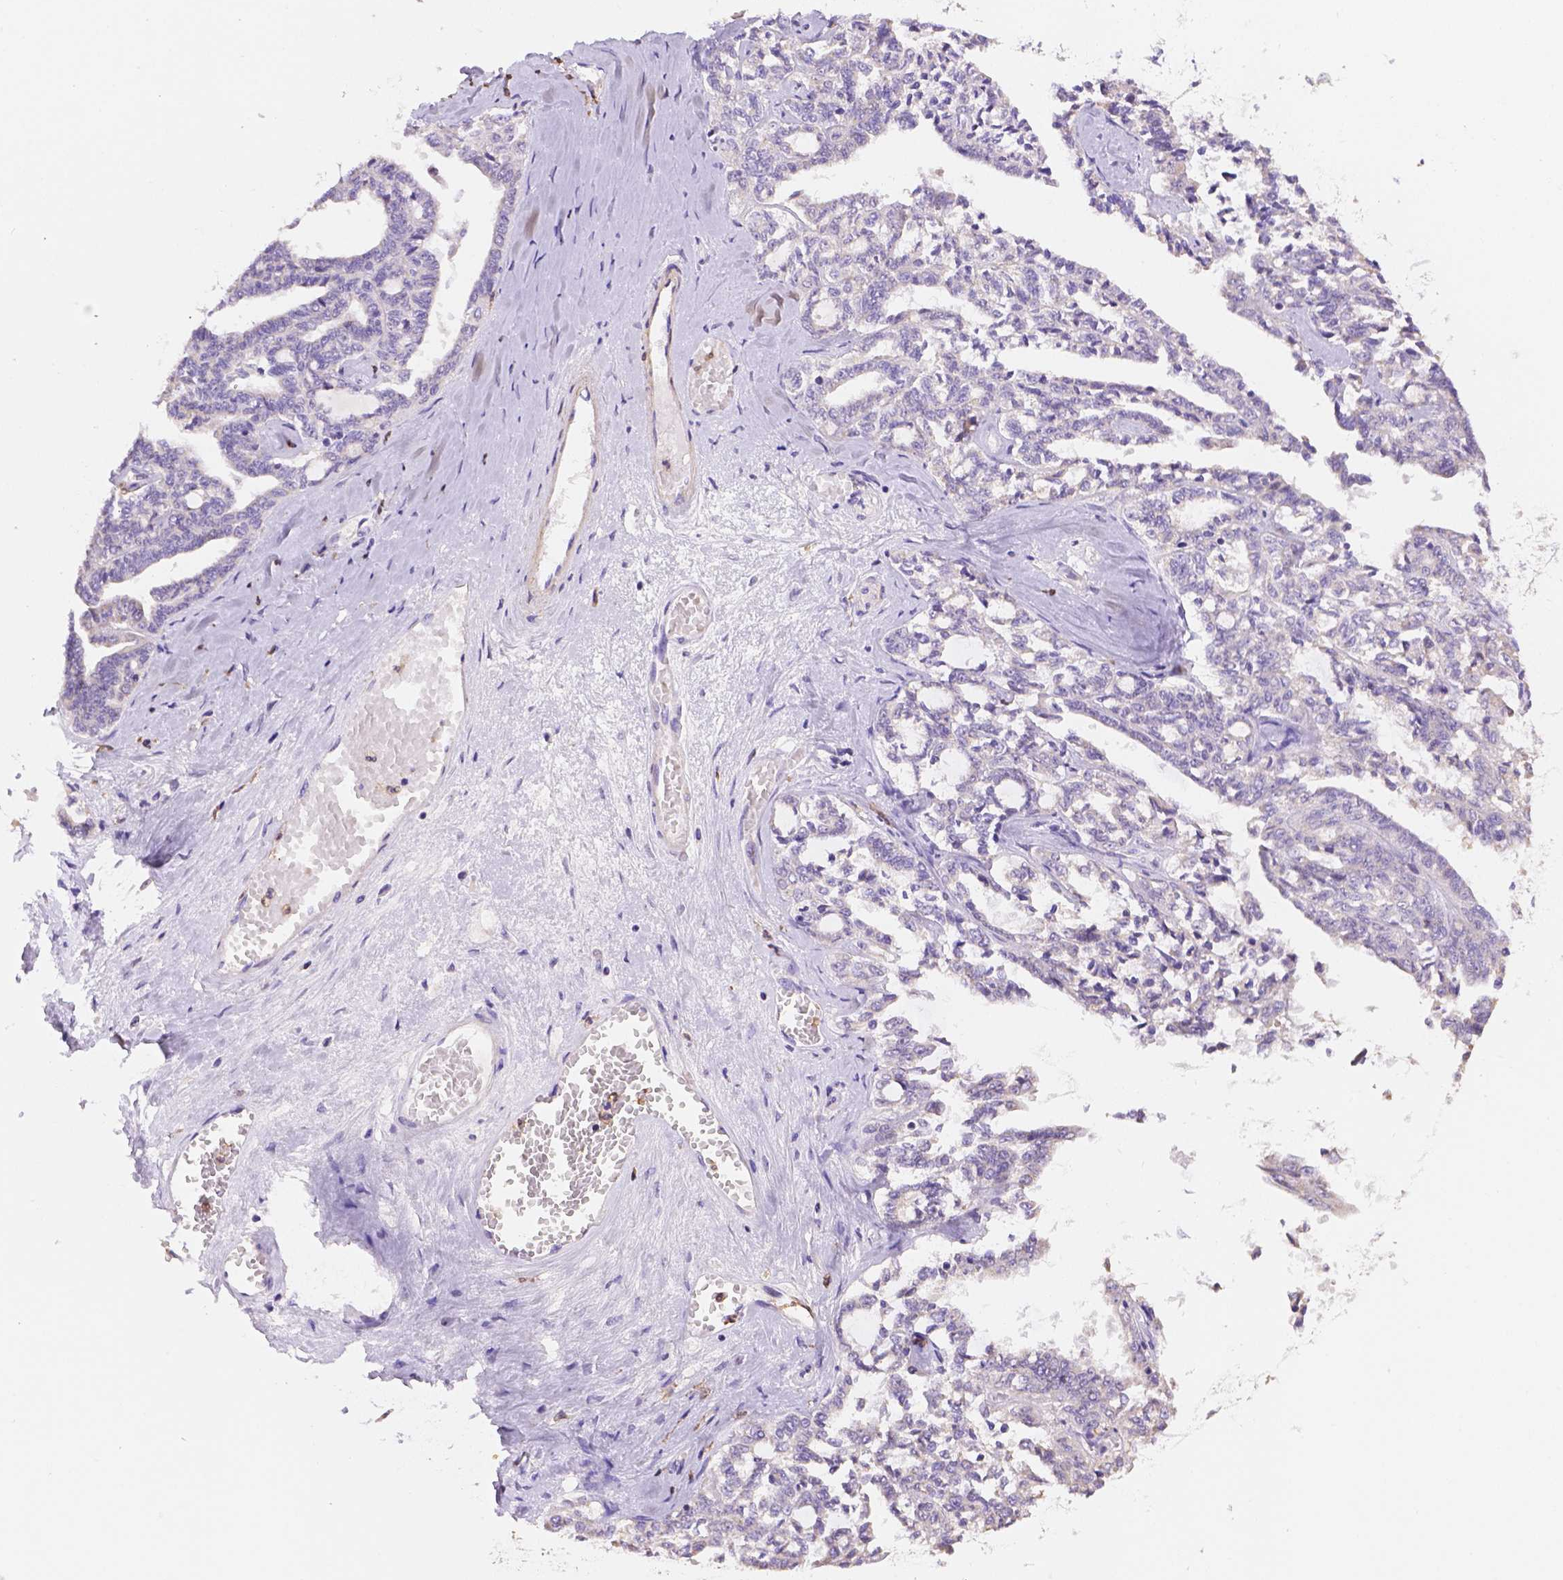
{"staining": {"intensity": "negative", "quantity": "none", "location": "none"}, "tissue": "ovarian cancer", "cell_type": "Tumor cells", "image_type": "cancer", "snomed": [{"axis": "morphology", "description": "Cystadenocarcinoma, serous, NOS"}, {"axis": "topography", "description": "Ovary"}], "caption": "Serous cystadenocarcinoma (ovarian) was stained to show a protein in brown. There is no significant staining in tumor cells.", "gene": "NXPE2", "patient": {"sex": "female", "age": 71}}